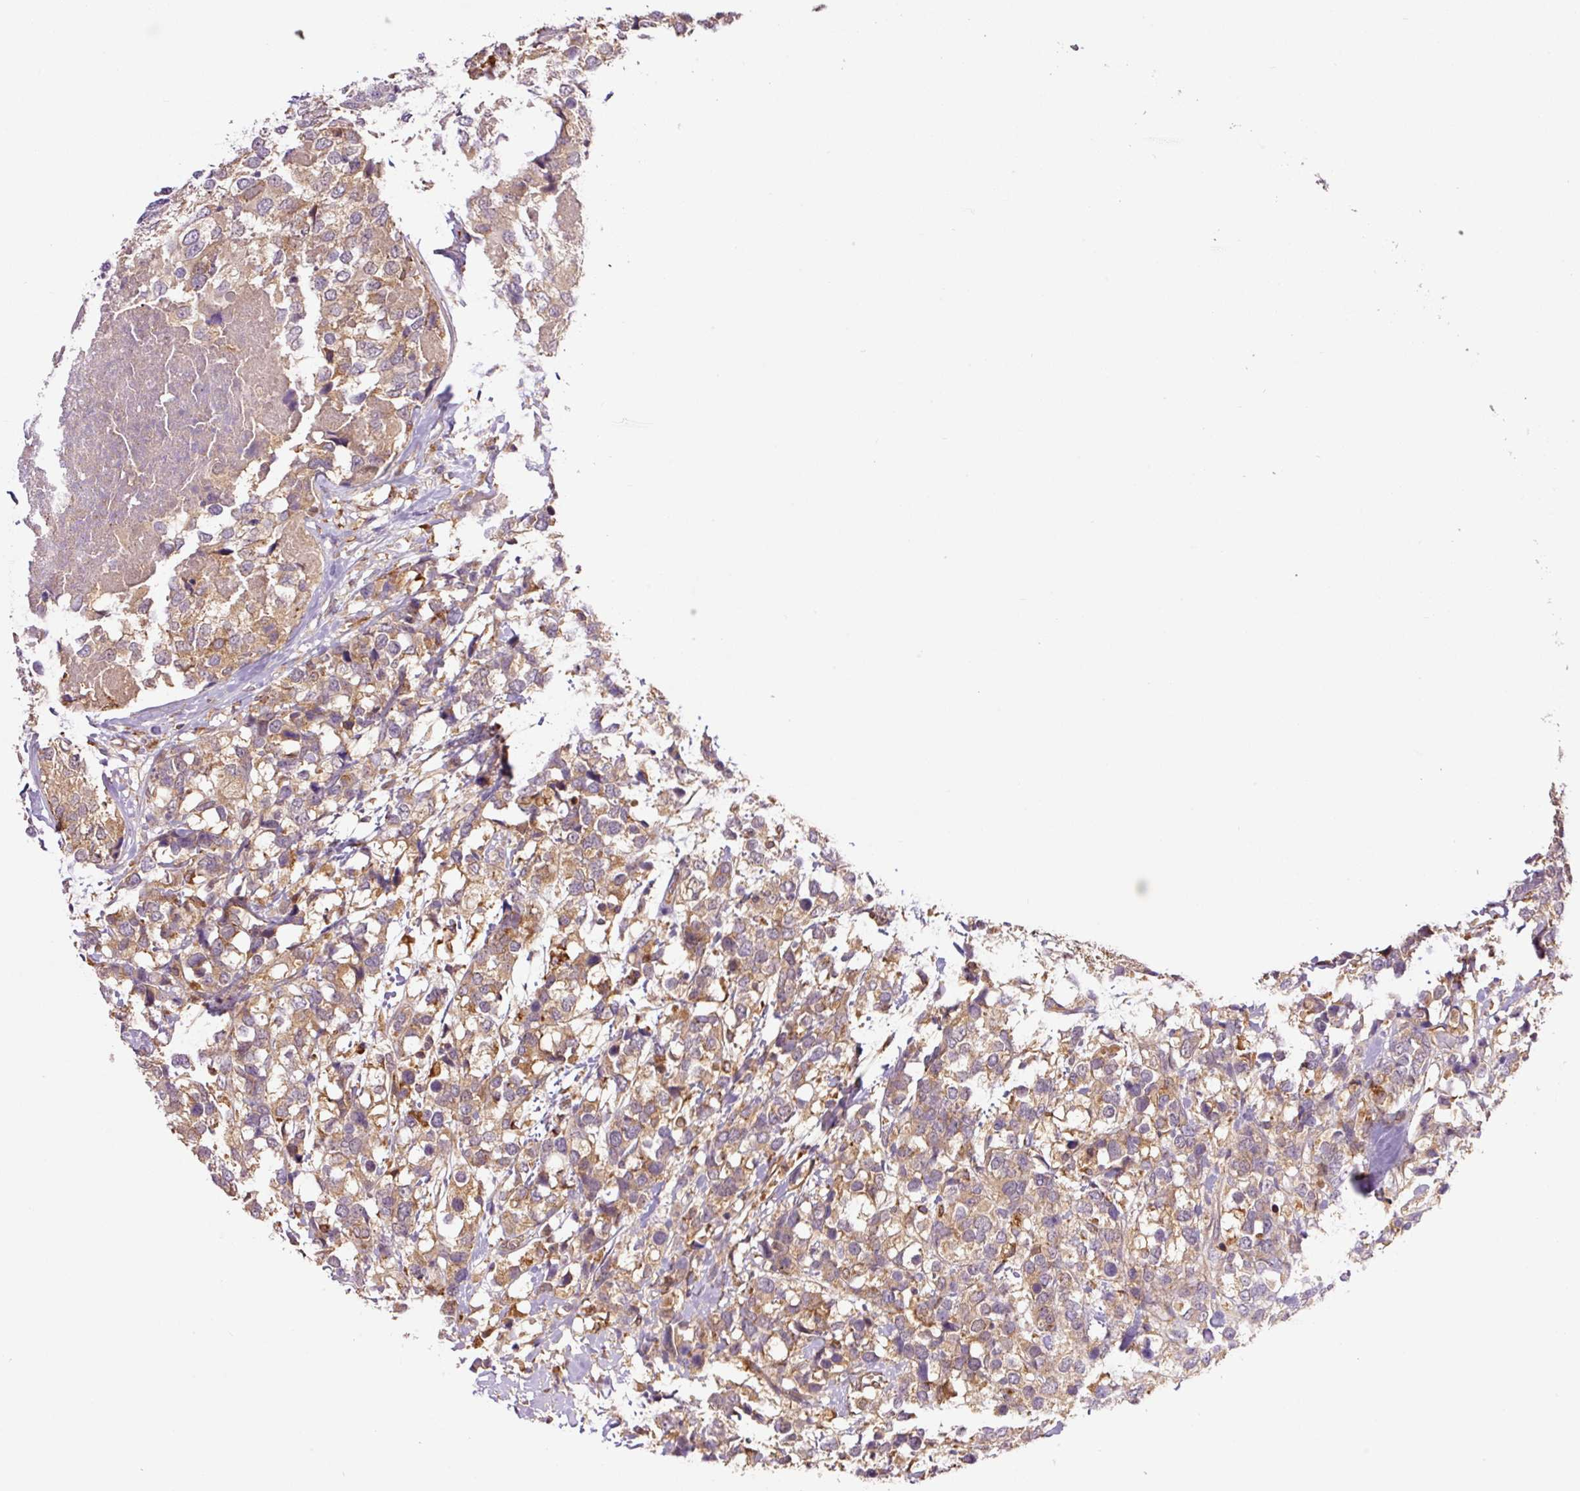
{"staining": {"intensity": "moderate", "quantity": ">75%", "location": "cytoplasmic/membranous"}, "tissue": "breast cancer", "cell_type": "Tumor cells", "image_type": "cancer", "snomed": [{"axis": "morphology", "description": "Lobular carcinoma"}, {"axis": "topography", "description": "Breast"}], "caption": "IHC micrograph of neoplastic tissue: lobular carcinoma (breast) stained using IHC displays medium levels of moderate protein expression localized specifically in the cytoplasmic/membranous of tumor cells, appearing as a cytoplasmic/membranous brown color.", "gene": "PCK2", "patient": {"sex": "female", "age": 59}}